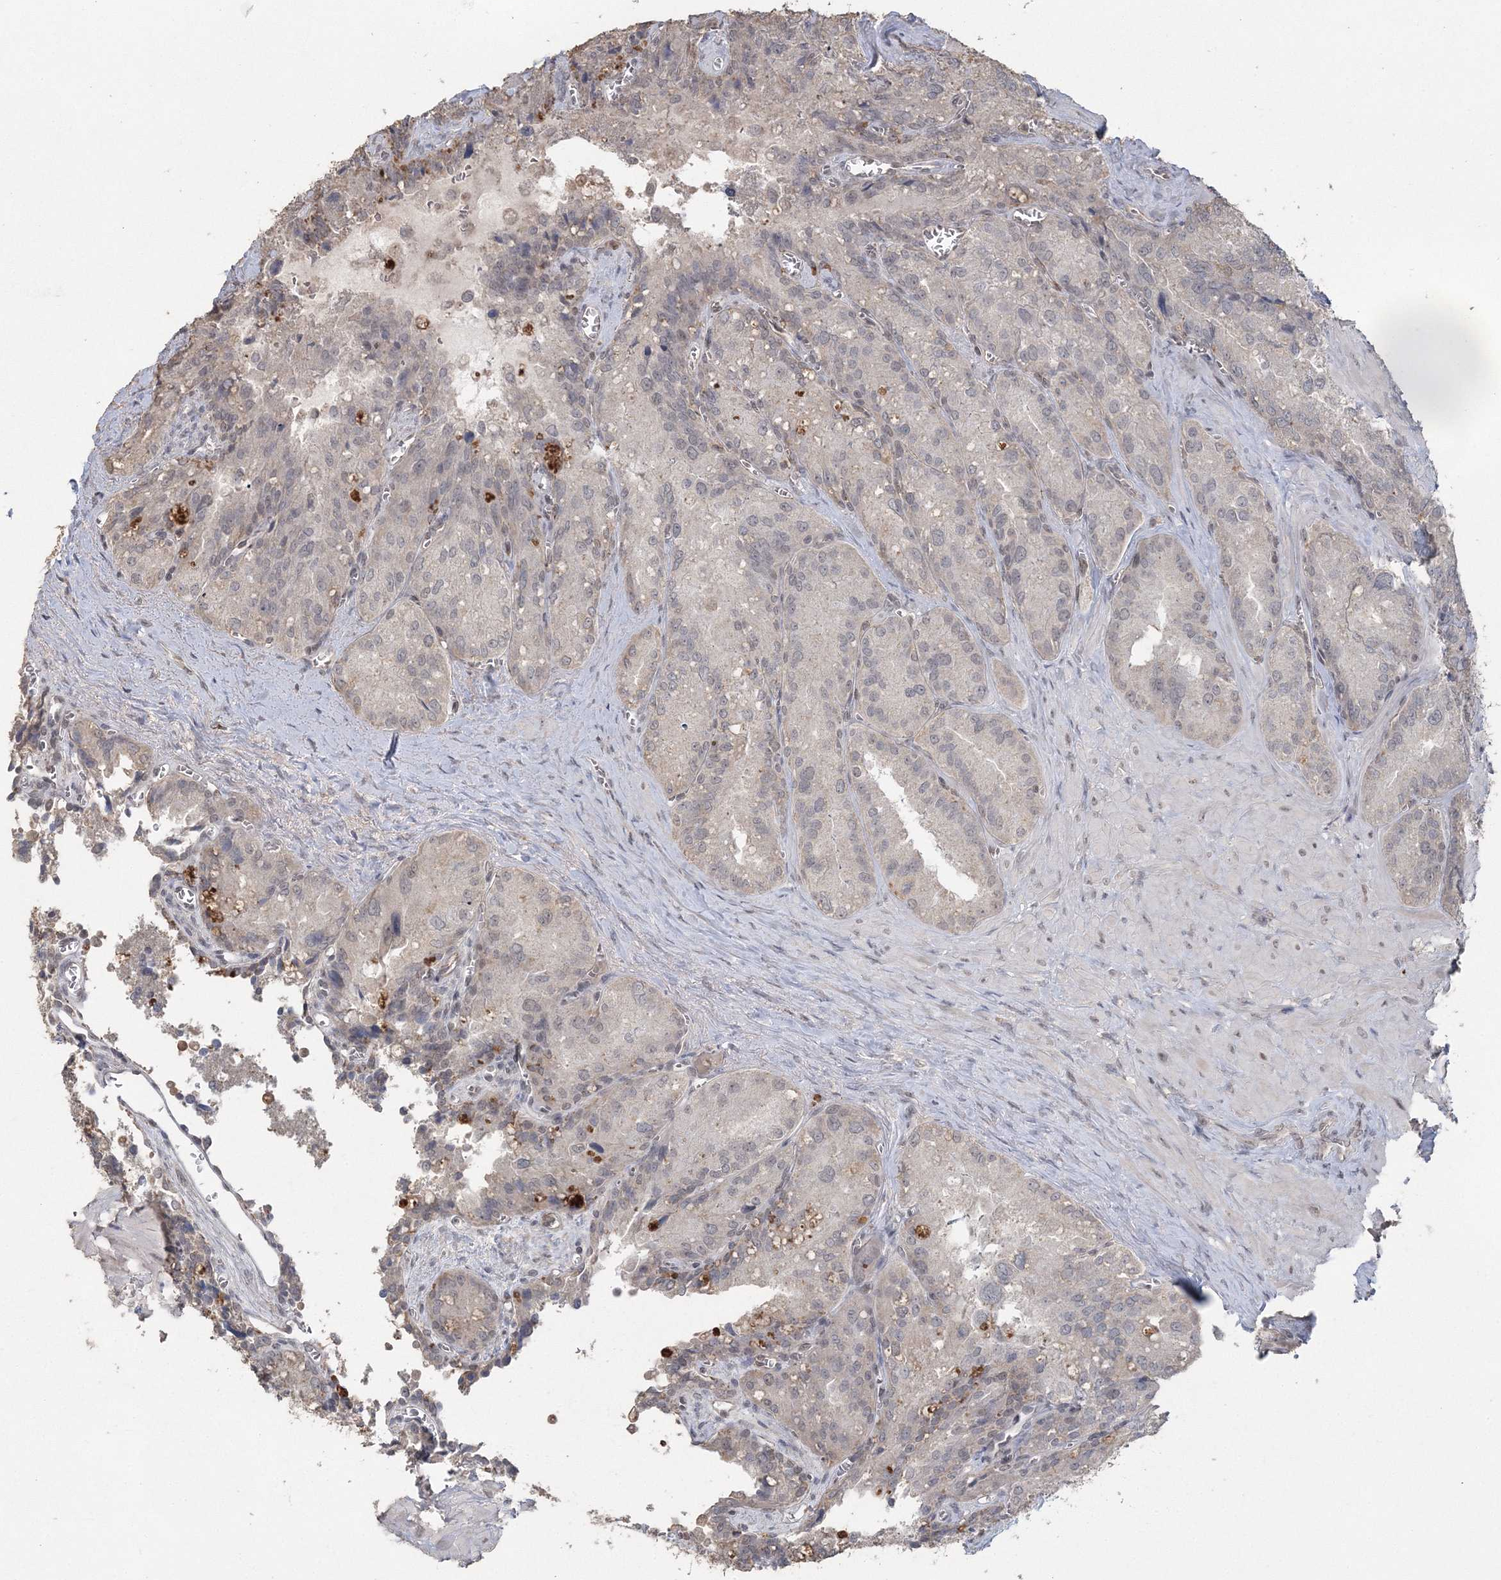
{"staining": {"intensity": "negative", "quantity": "none", "location": "none"}, "tissue": "seminal vesicle", "cell_type": "Glandular cells", "image_type": "normal", "snomed": [{"axis": "morphology", "description": "Normal tissue, NOS"}, {"axis": "topography", "description": "Seminal veicle"}], "caption": "Benign seminal vesicle was stained to show a protein in brown. There is no significant expression in glandular cells. Nuclei are stained in blue.", "gene": "UIMC1", "patient": {"sex": "male", "age": 62}}